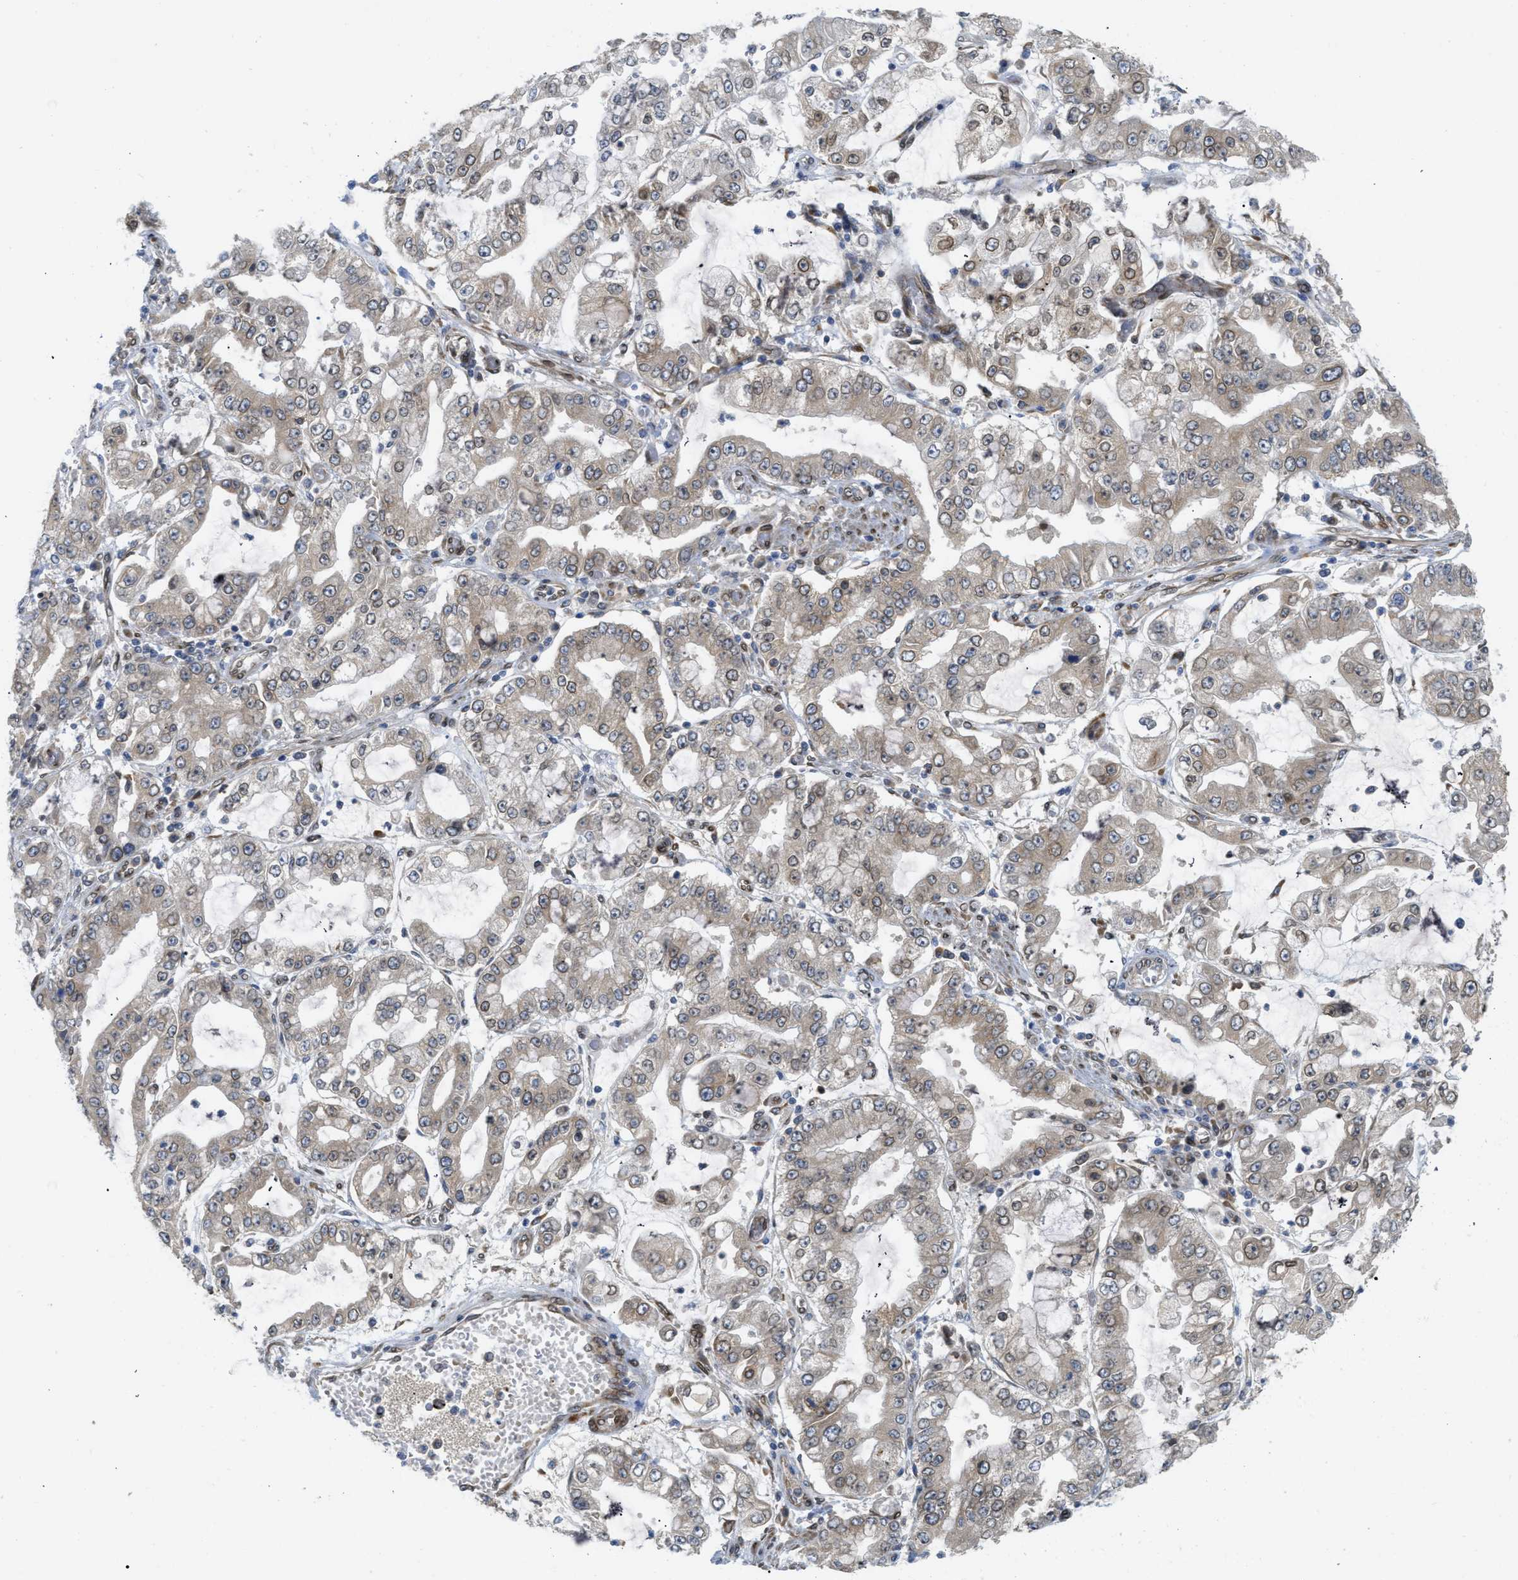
{"staining": {"intensity": "weak", "quantity": ">75%", "location": "cytoplasmic/membranous"}, "tissue": "stomach cancer", "cell_type": "Tumor cells", "image_type": "cancer", "snomed": [{"axis": "morphology", "description": "Adenocarcinoma, NOS"}, {"axis": "topography", "description": "Stomach"}], "caption": "Stomach cancer (adenocarcinoma) stained with a protein marker exhibits weak staining in tumor cells.", "gene": "EIF2AK3", "patient": {"sex": "male", "age": 76}}